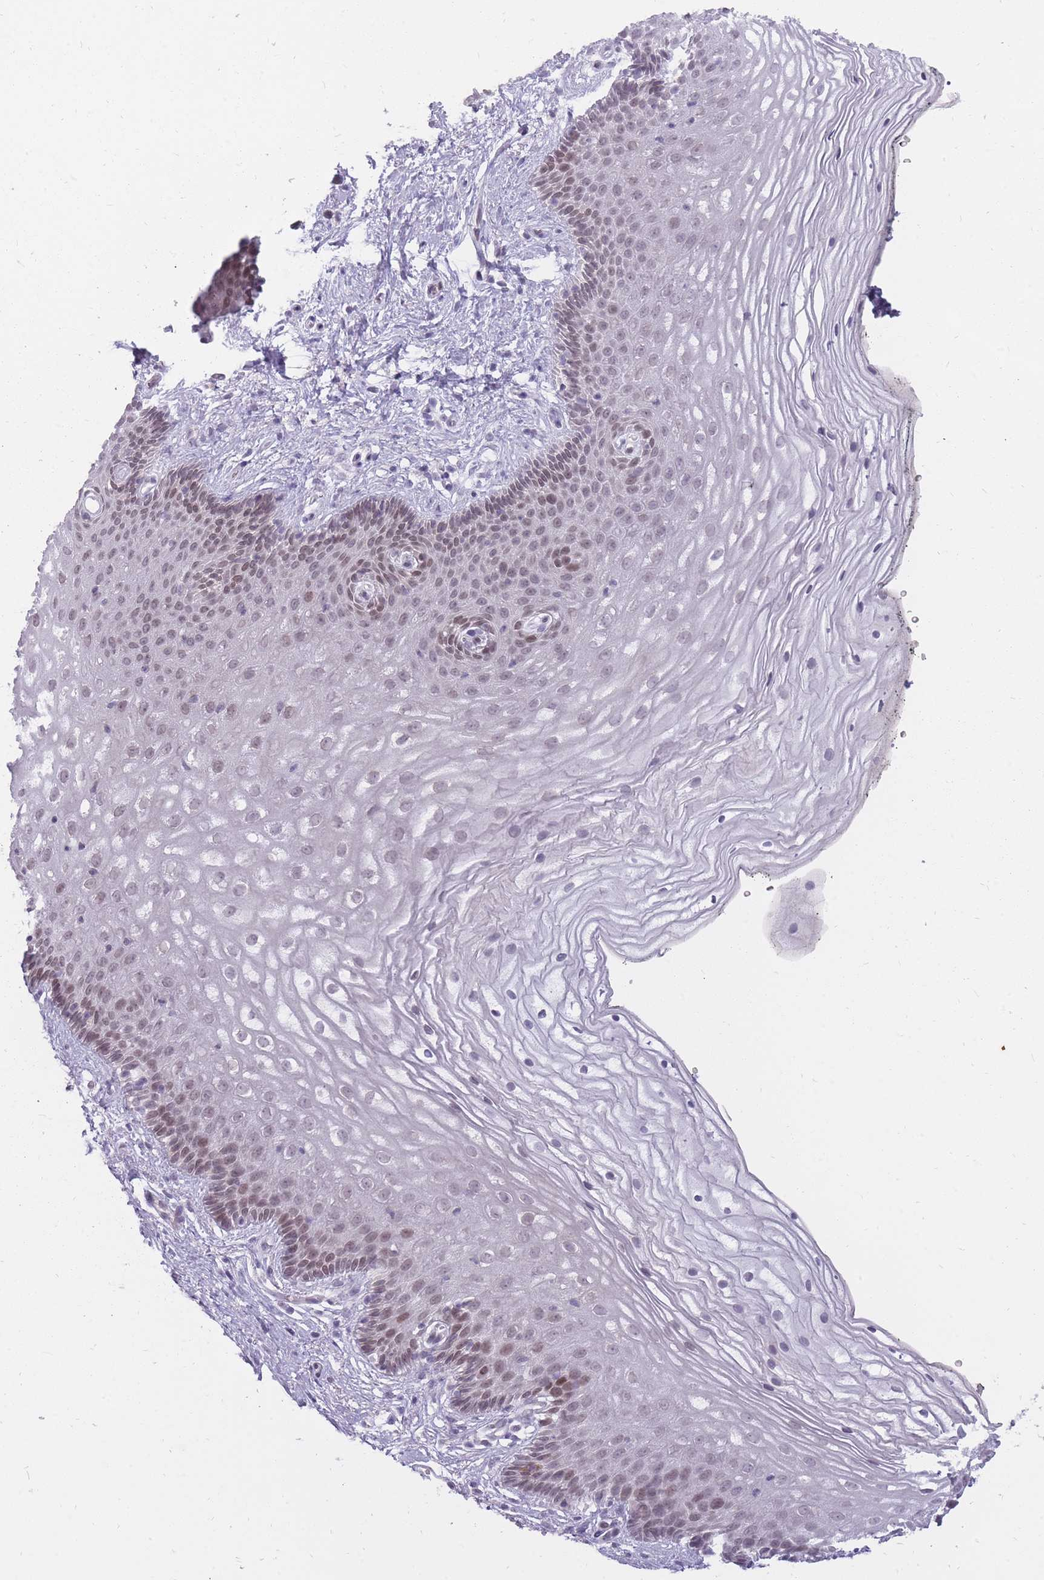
{"staining": {"intensity": "weak", "quantity": "25%-75%", "location": "nuclear"}, "tissue": "vagina", "cell_type": "Squamous epithelial cells", "image_type": "normal", "snomed": [{"axis": "morphology", "description": "Normal tissue, NOS"}, {"axis": "topography", "description": "Vagina"}], "caption": "Squamous epithelial cells demonstrate low levels of weak nuclear staining in about 25%-75% of cells in normal vagina.", "gene": "POM121C", "patient": {"sex": "female", "age": 47}}